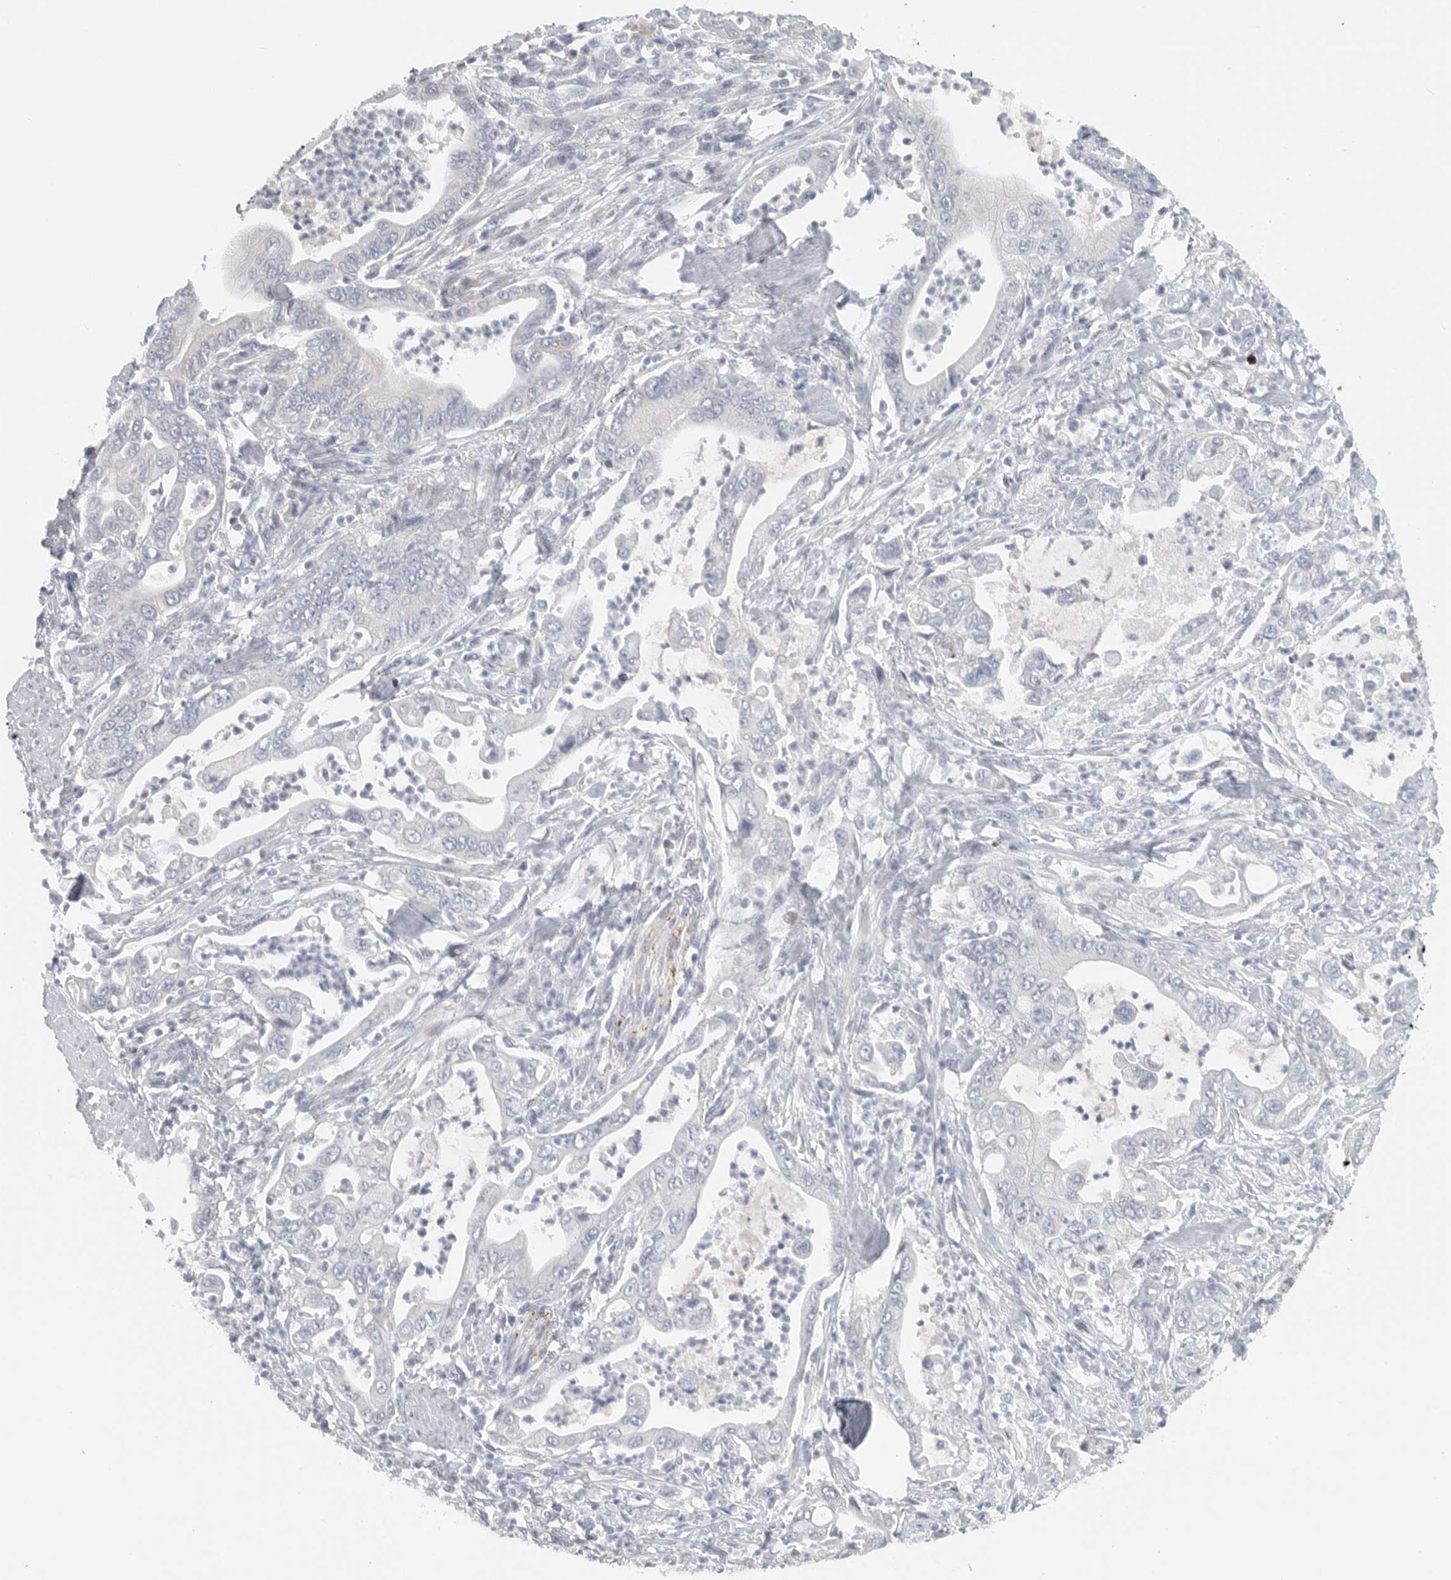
{"staining": {"intensity": "negative", "quantity": "none", "location": "none"}, "tissue": "pancreatic cancer", "cell_type": "Tumor cells", "image_type": "cancer", "snomed": [{"axis": "morphology", "description": "Adenocarcinoma, NOS"}, {"axis": "topography", "description": "Pancreas"}], "caption": "Tumor cells are negative for protein expression in human adenocarcinoma (pancreatic). (DAB immunohistochemistry visualized using brightfield microscopy, high magnification).", "gene": "PAM", "patient": {"sex": "male", "age": 78}}